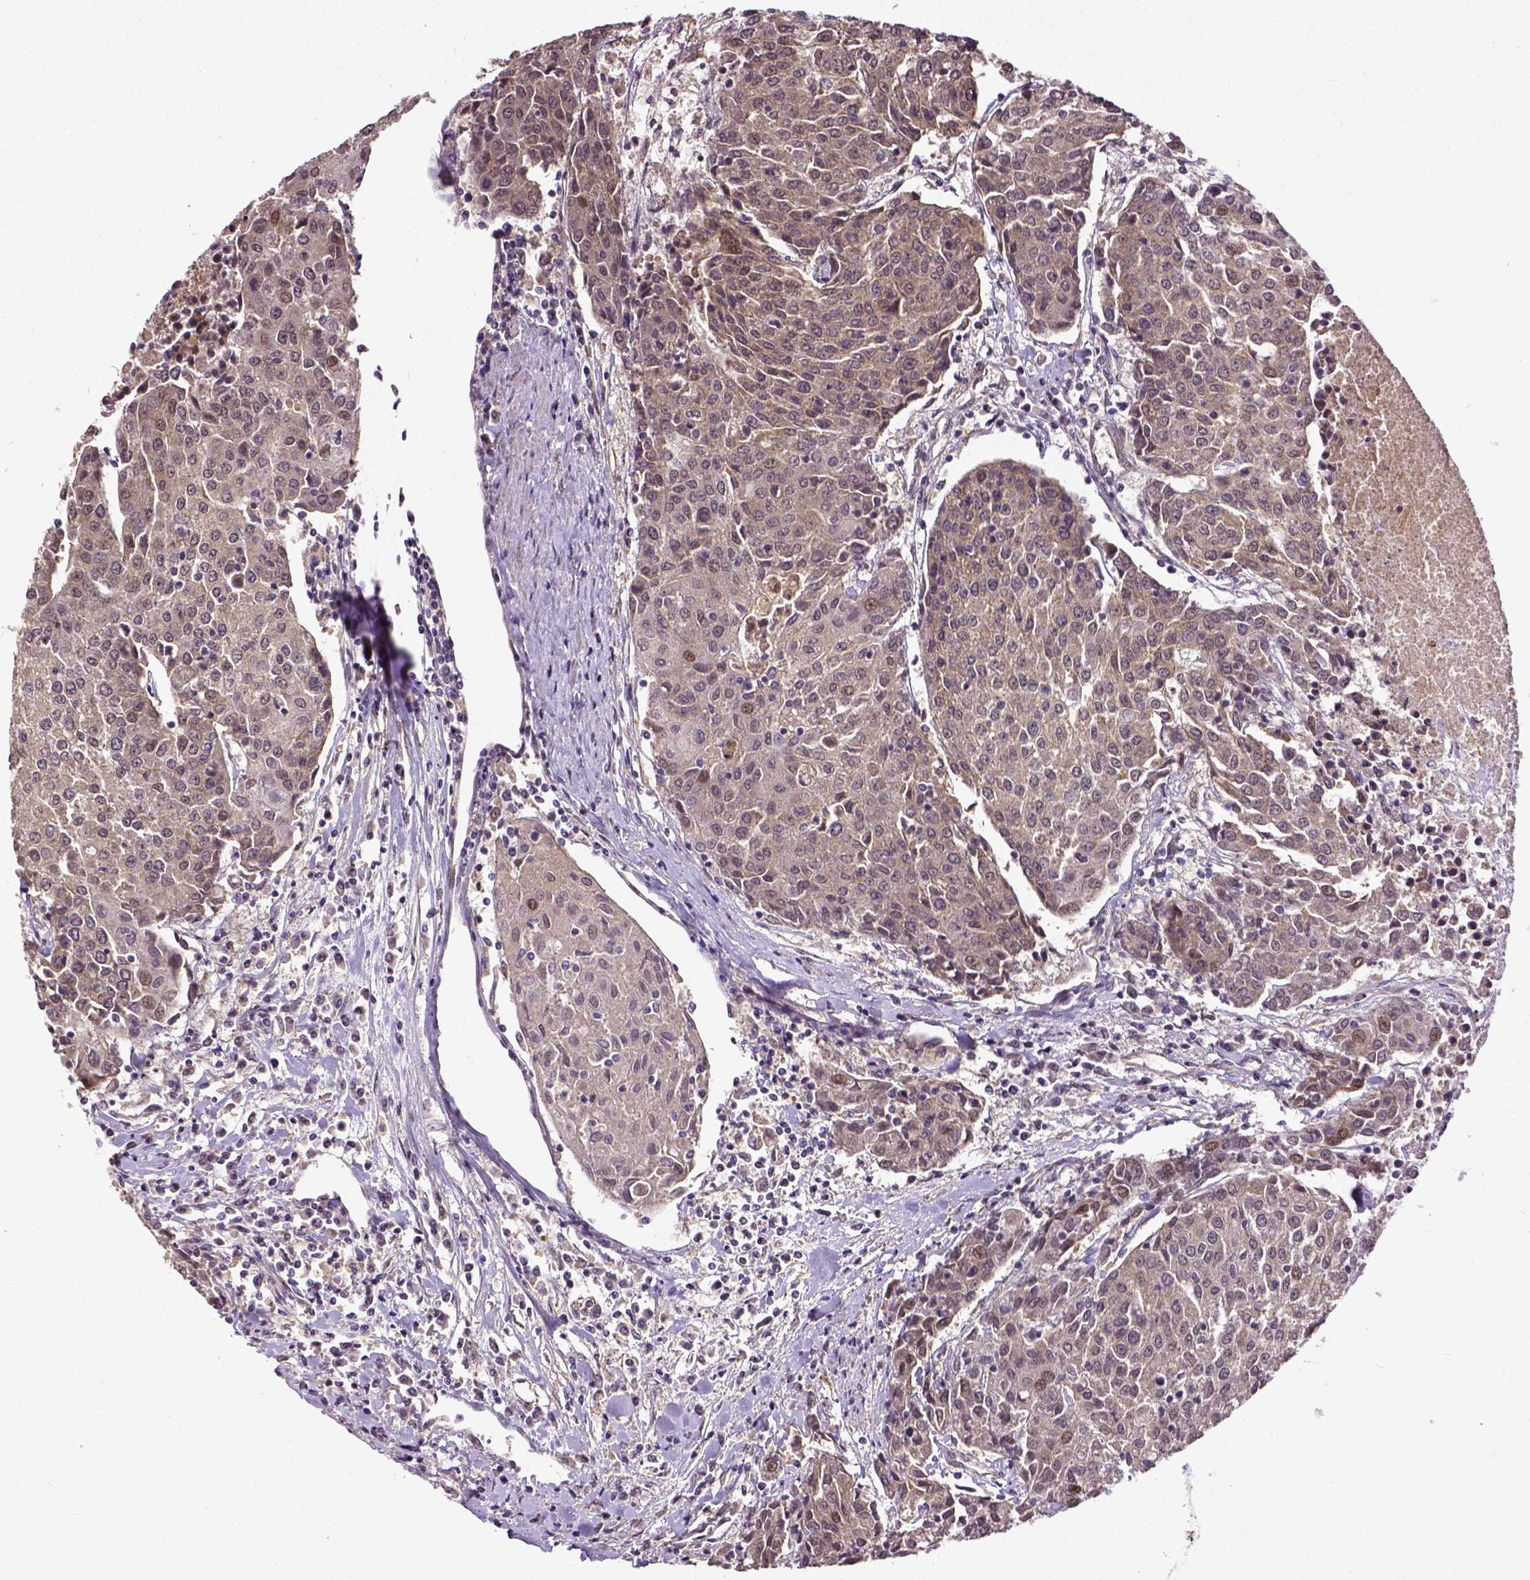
{"staining": {"intensity": "weak", "quantity": ">75%", "location": "cytoplasmic/membranous"}, "tissue": "urothelial cancer", "cell_type": "Tumor cells", "image_type": "cancer", "snomed": [{"axis": "morphology", "description": "Urothelial carcinoma, High grade"}, {"axis": "topography", "description": "Urinary bladder"}], "caption": "Immunohistochemistry photomicrograph of neoplastic tissue: urothelial carcinoma (high-grade) stained using immunohistochemistry (IHC) shows low levels of weak protein expression localized specifically in the cytoplasmic/membranous of tumor cells, appearing as a cytoplasmic/membranous brown color.", "gene": "DICER1", "patient": {"sex": "female", "age": 85}}